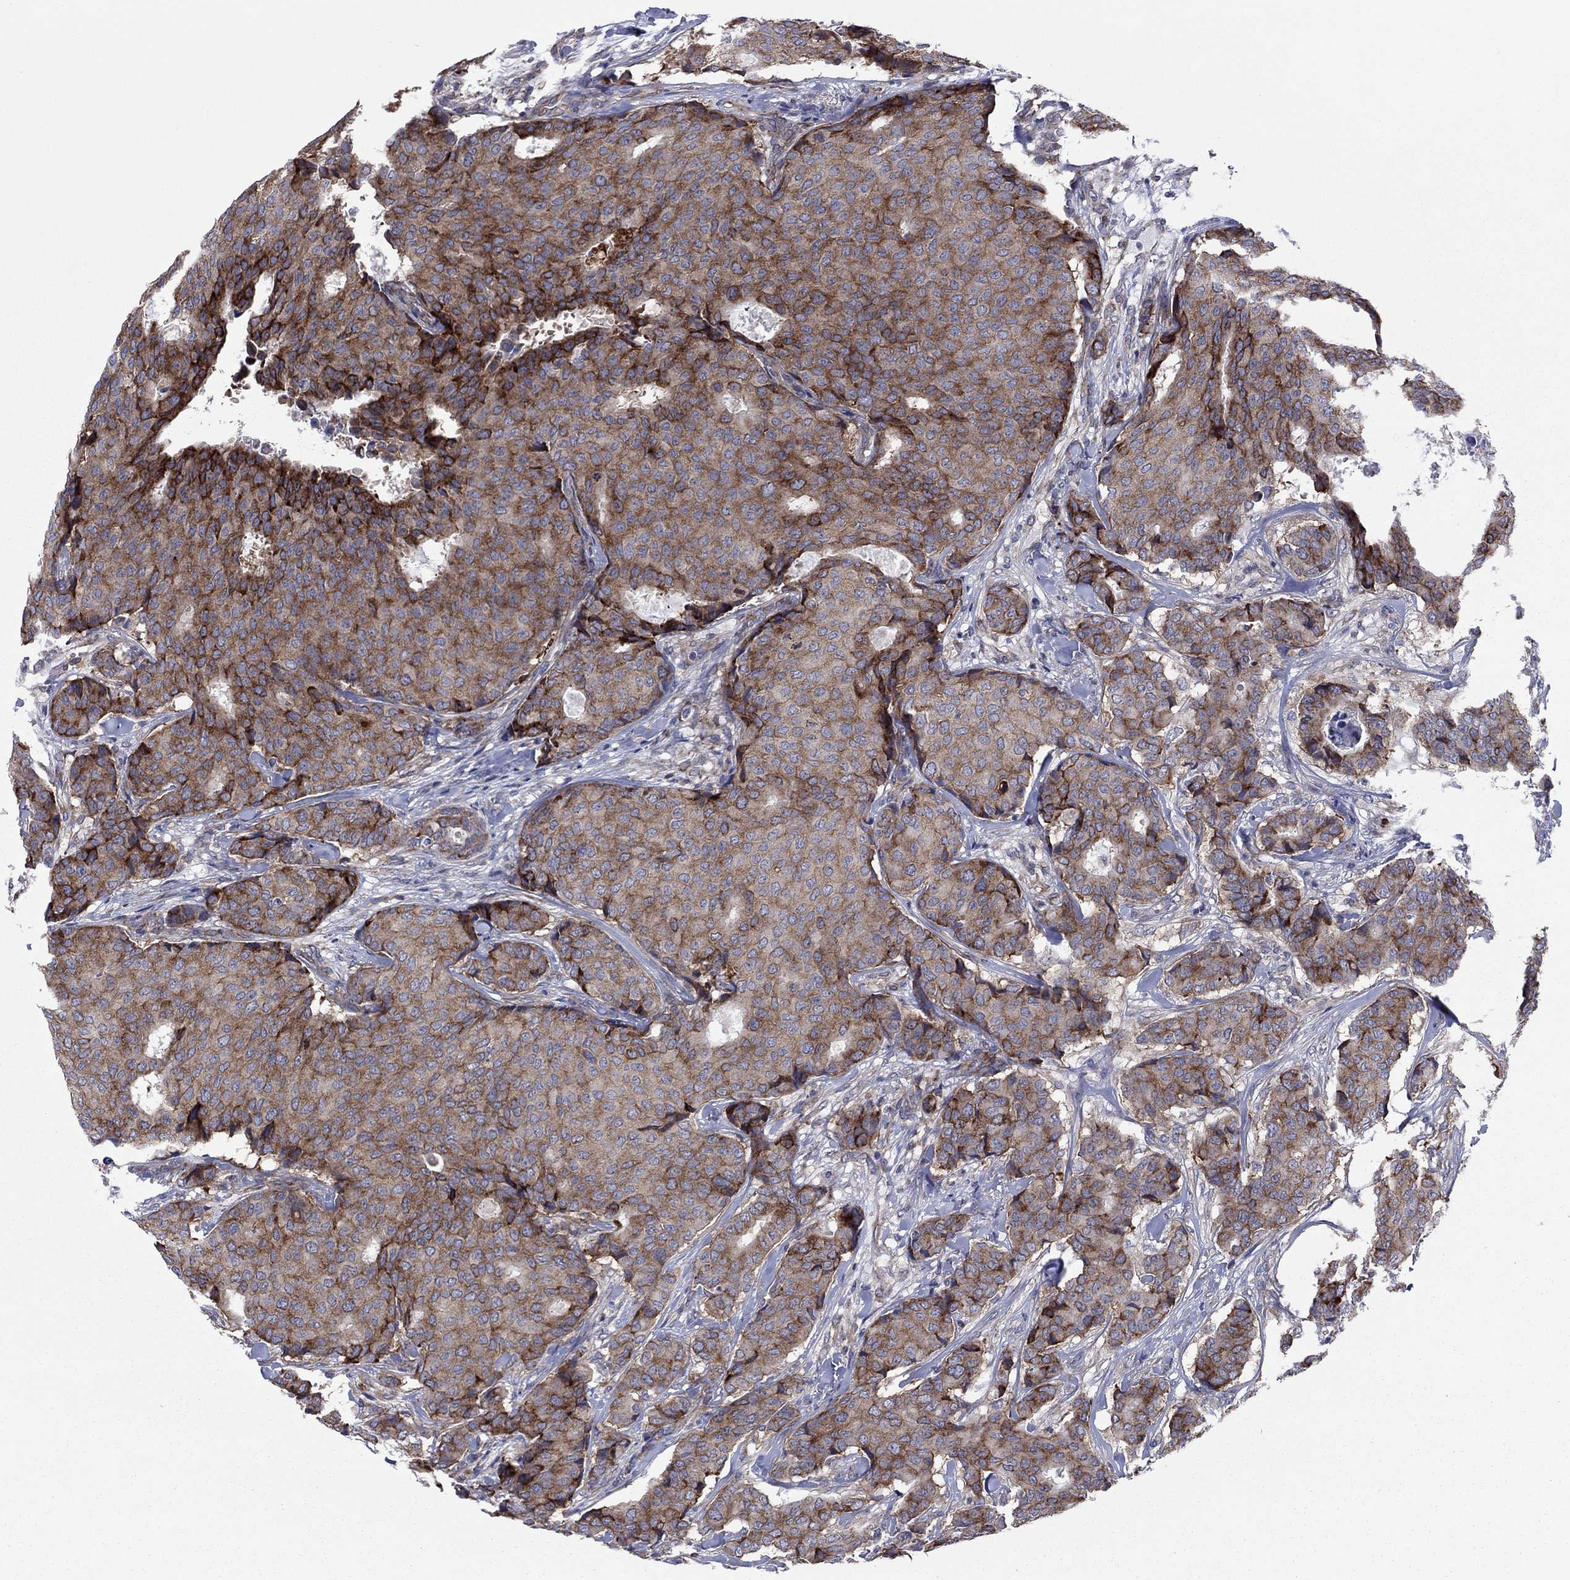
{"staining": {"intensity": "strong", "quantity": "25%-75%", "location": "cytoplasmic/membranous"}, "tissue": "breast cancer", "cell_type": "Tumor cells", "image_type": "cancer", "snomed": [{"axis": "morphology", "description": "Duct carcinoma"}, {"axis": "topography", "description": "Breast"}], "caption": "Protein analysis of infiltrating ductal carcinoma (breast) tissue exhibits strong cytoplasmic/membranous staining in approximately 25%-75% of tumor cells.", "gene": "GPR155", "patient": {"sex": "female", "age": 75}}